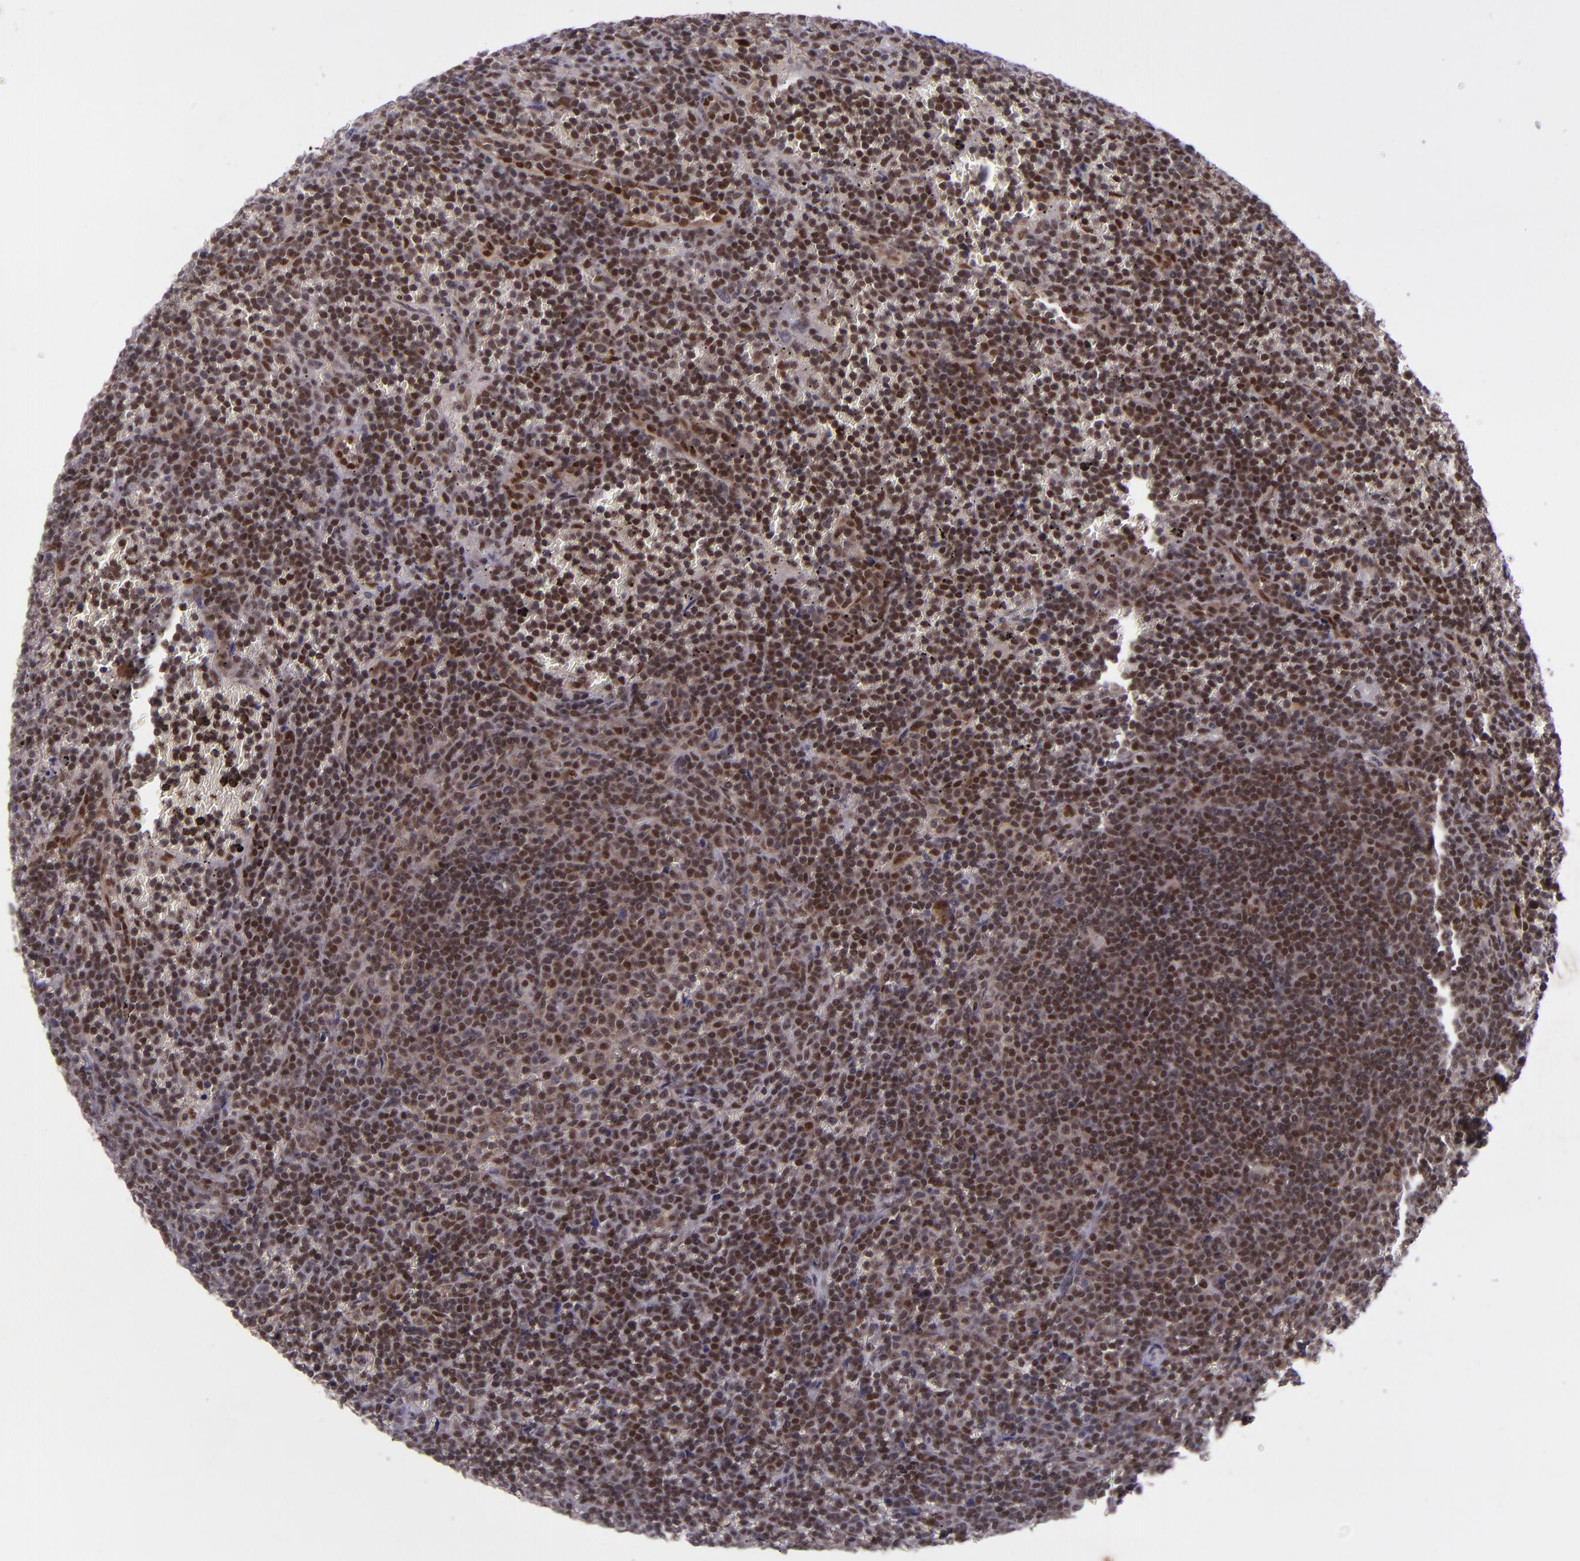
{"staining": {"intensity": "moderate", "quantity": ">75%", "location": "cytoplasmic/membranous,nuclear"}, "tissue": "lymphoma", "cell_type": "Tumor cells", "image_type": "cancer", "snomed": [{"axis": "morphology", "description": "Malignant lymphoma, non-Hodgkin's type, Low grade"}, {"axis": "topography", "description": "Spleen"}], "caption": "Immunohistochemical staining of human malignant lymphoma, non-Hodgkin's type (low-grade) demonstrates medium levels of moderate cytoplasmic/membranous and nuclear protein staining in about >75% of tumor cells. (IHC, brightfield microscopy, high magnification).", "gene": "BAG1", "patient": {"sex": "male", "age": 80}}